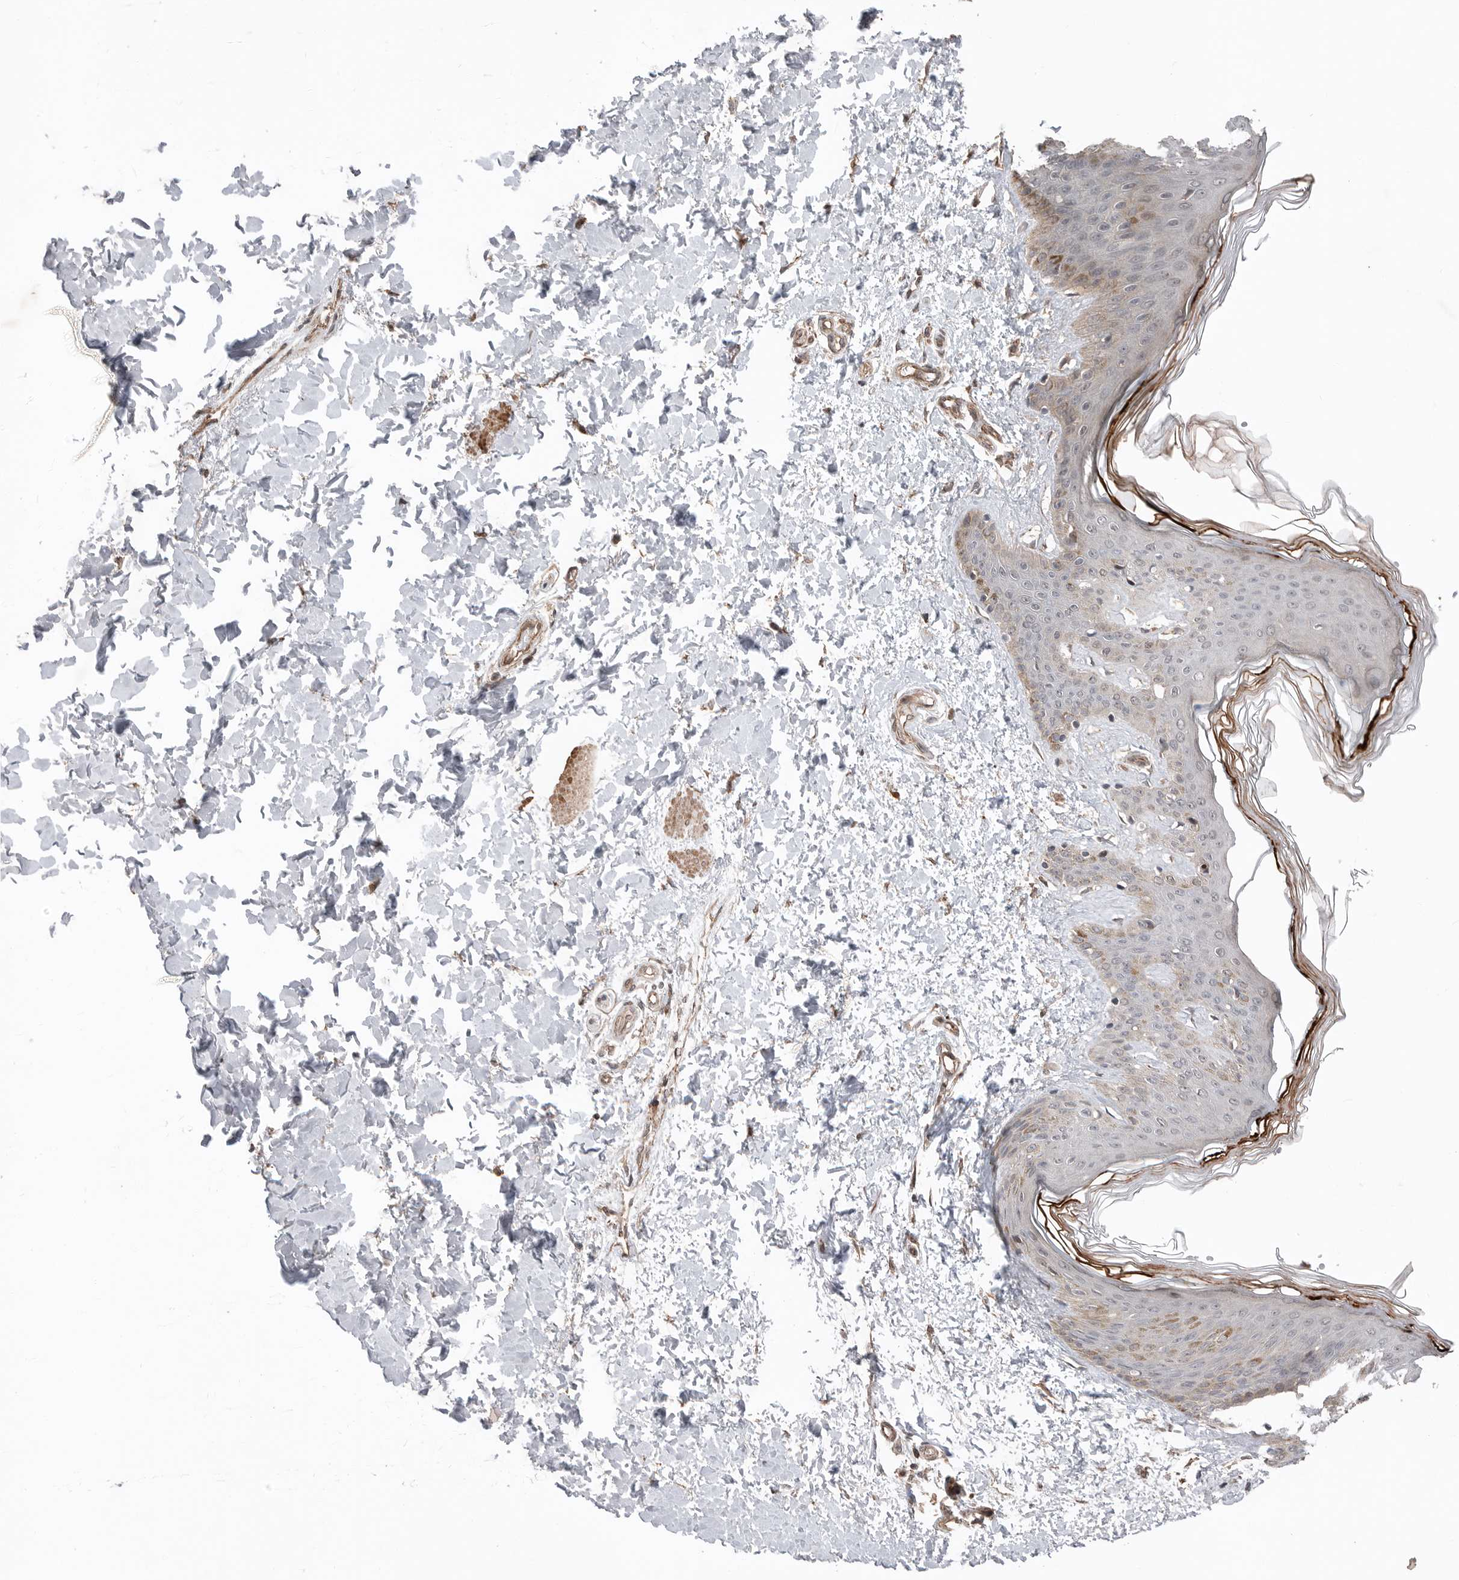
{"staining": {"intensity": "weak", "quantity": ">75%", "location": "cytoplasmic/membranous"}, "tissue": "skin", "cell_type": "Fibroblasts", "image_type": "normal", "snomed": [{"axis": "morphology", "description": "Normal tissue, NOS"}, {"axis": "morphology", "description": "Neoplasm, benign, NOS"}, {"axis": "topography", "description": "Skin"}, {"axis": "topography", "description": "Soft tissue"}], "caption": "DAB (3,3'-diaminobenzidine) immunohistochemical staining of unremarkable skin displays weak cytoplasmic/membranous protein positivity in about >75% of fibroblasts.", "gene": "PEAK1", "patient": {"sex": "male", "age": 26}}